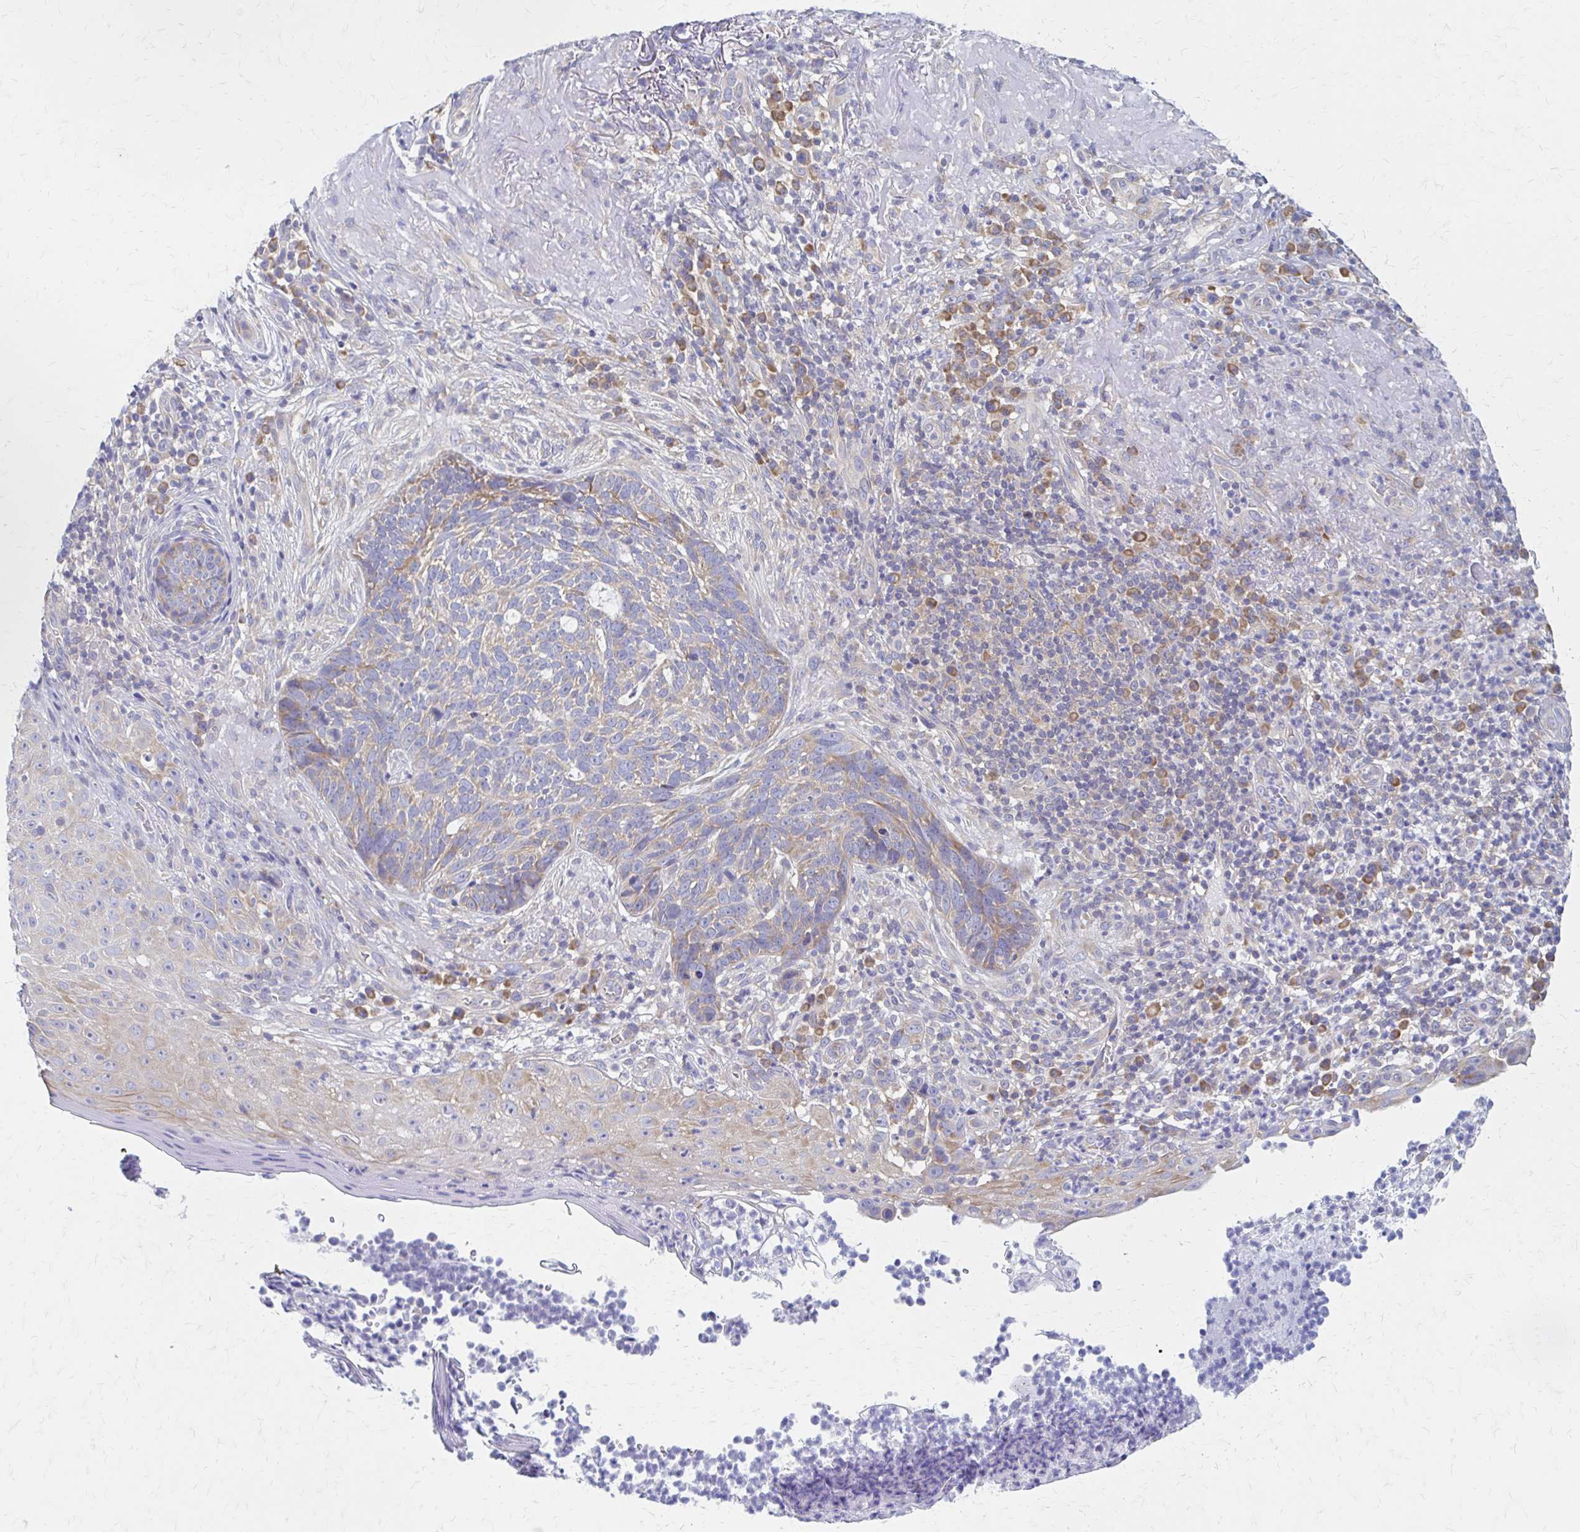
{"staining": {"intensity": "moderate", "quantity": "25%-75%", "location": "cytoplasmic/membranous"}, "tissue": "skin cancer", "cell_type": "Tumor cells", "image_type": "cancer", "snomed": [{"axis": "morphology", "description": "Basal cell carcinoma"}, {"axis": "topography", "description": "Skin"}, {"axis": "topography", "description": "Skin of face"}], "caption": "IHC image of skin basal cell carcinoma stained for a protein (brown), which reveals medium levels of moderate cytoplasmic/membranous expression in about 25%-75% of tumor cells.", "gene": "RPL27A", "patient": {"sex": "female", "age": 95}}